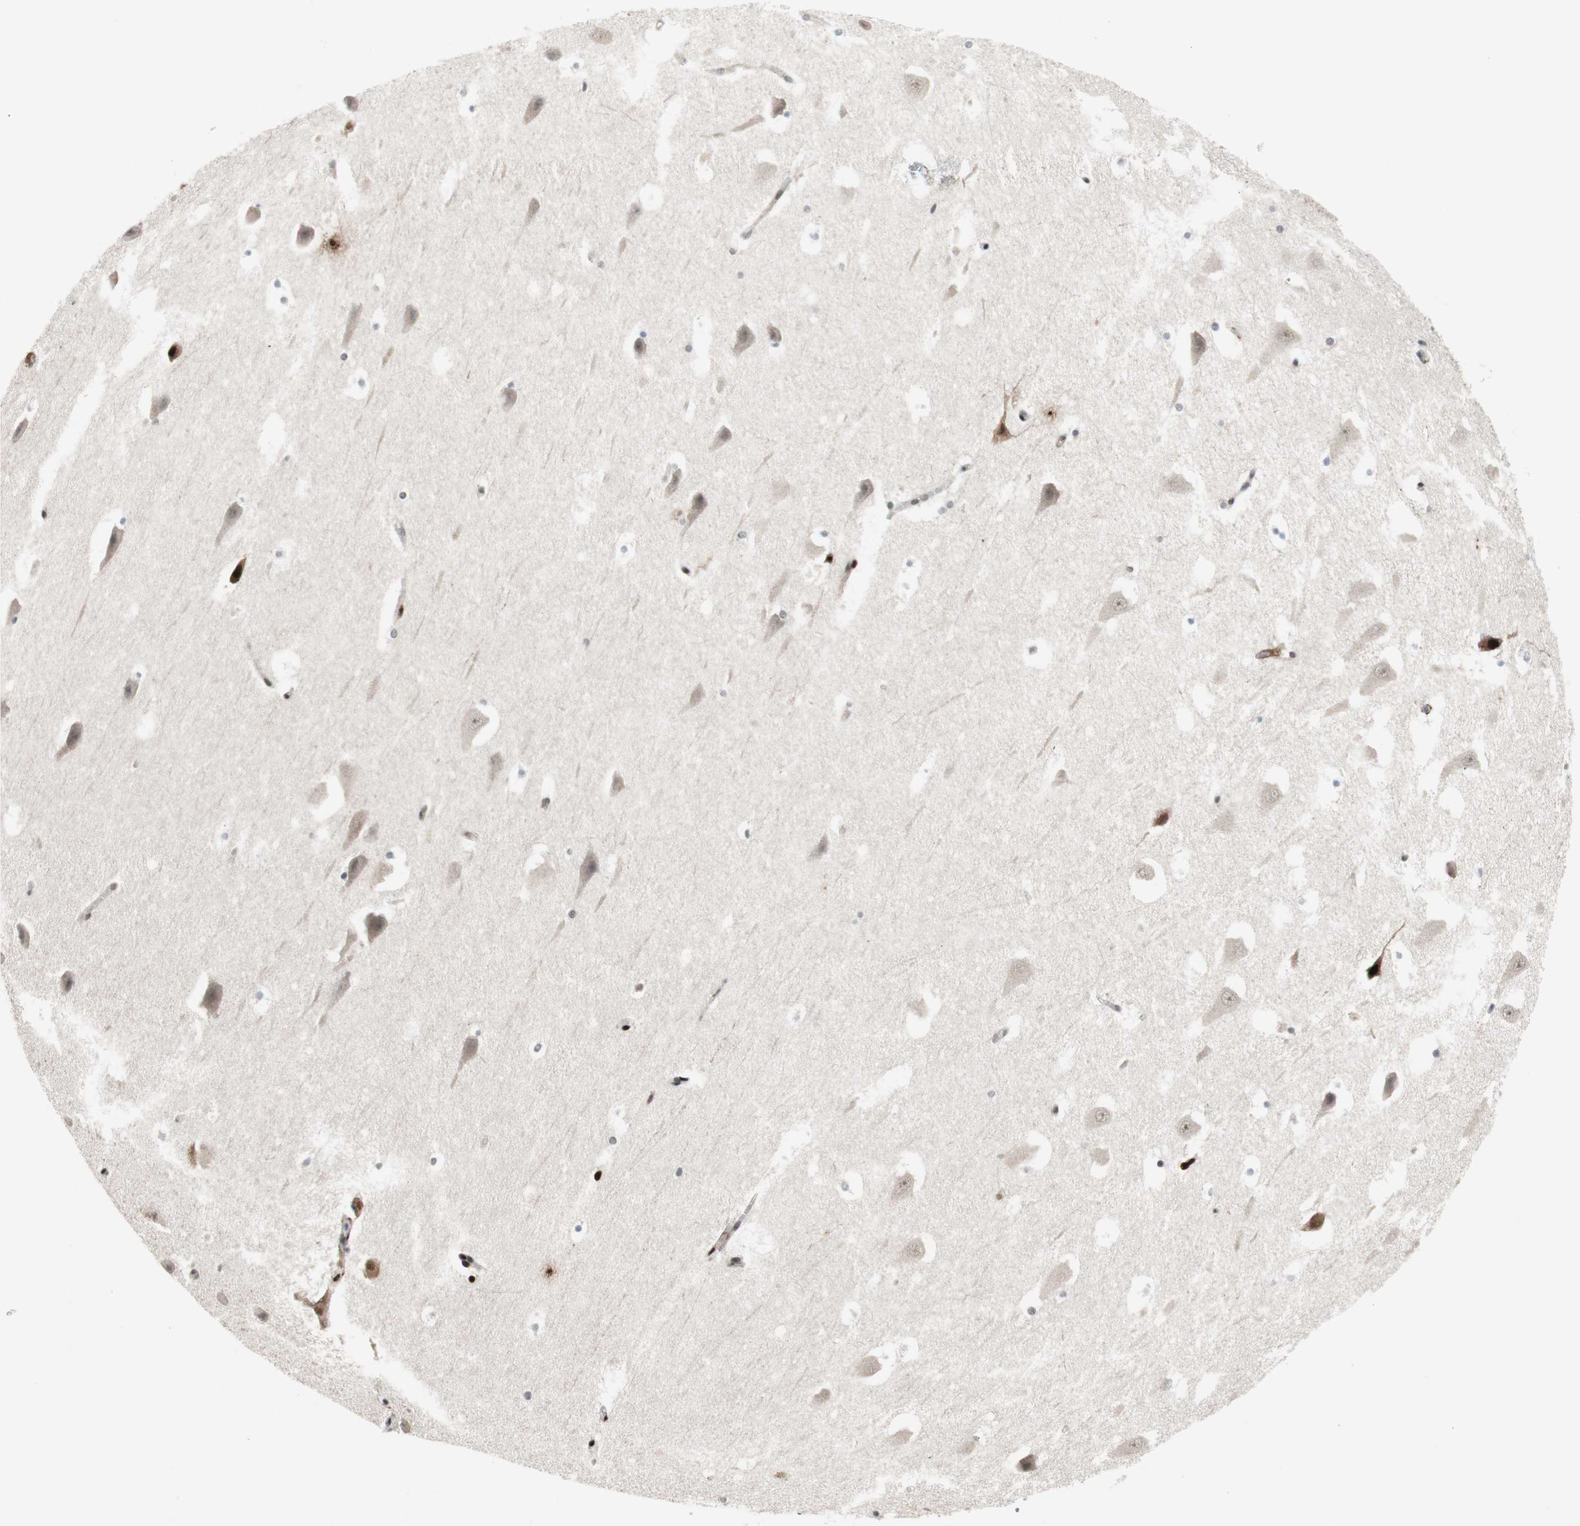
{"staining": {"intensity": "moderate", "quantity": "25%-75%", "location": "cytoplasmic/membranous,nuclear"}, "tissue": "hippocampus", "cell_type": "Glial cells", "image_type": "normal", "snomed": [{"axis": "morphology", "description": "Normal tissue, NOS"}, {"axis": "topography", "description": "Hippocampus"}], "caption": "Protein analysis of normal hippocampus exhibits moderate cytoplasmic/membranous,nuclear expression in about 25%-75% of glial cells. (Stains: DAB (3,3'-diaminobenzidine) in brown, nuclei in blue, Microscopy: brightfield microscopy at high magnification).", "gene": "FBXO44", "patient": {"sex": "male", "age": 45}}